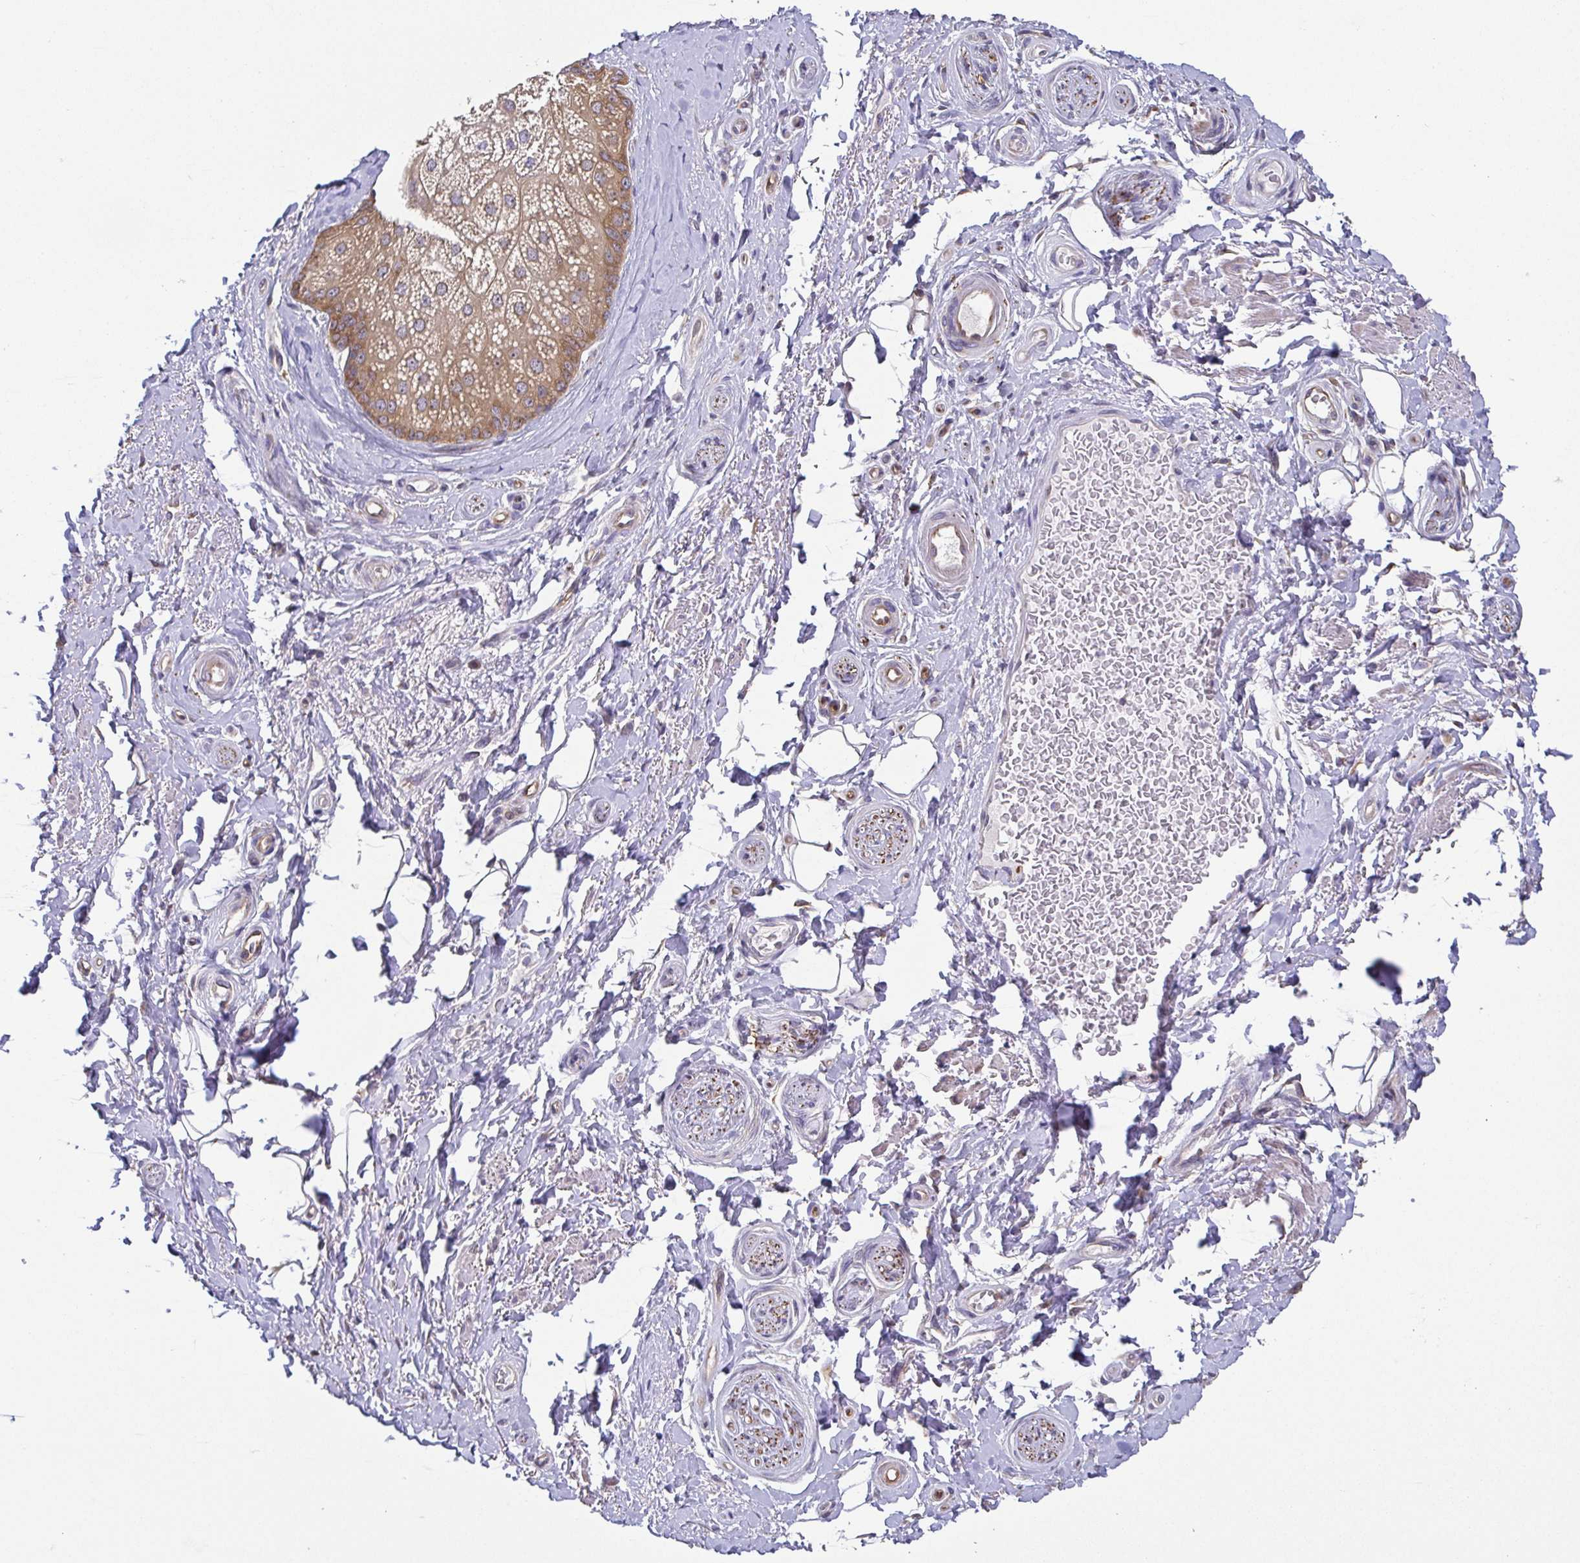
{"staining": {"intensity": "negative", "quantity": "none", "location": "none"}, "tissue": "adipose tissue", "cell_type": "Adipocytes", "image_type": "normal", "snomed": [{"axis": "morphology", "description": "Normal tissue, NOS"}, {"axis": "topography", "description": "Peripheral nerve tissue"}], "caption": "The photomicrograph reveals no staining of adipocytes in normal adipose tissue.", "gene": "EIF3D", "patient": {"sex": "male", "age": 51}}